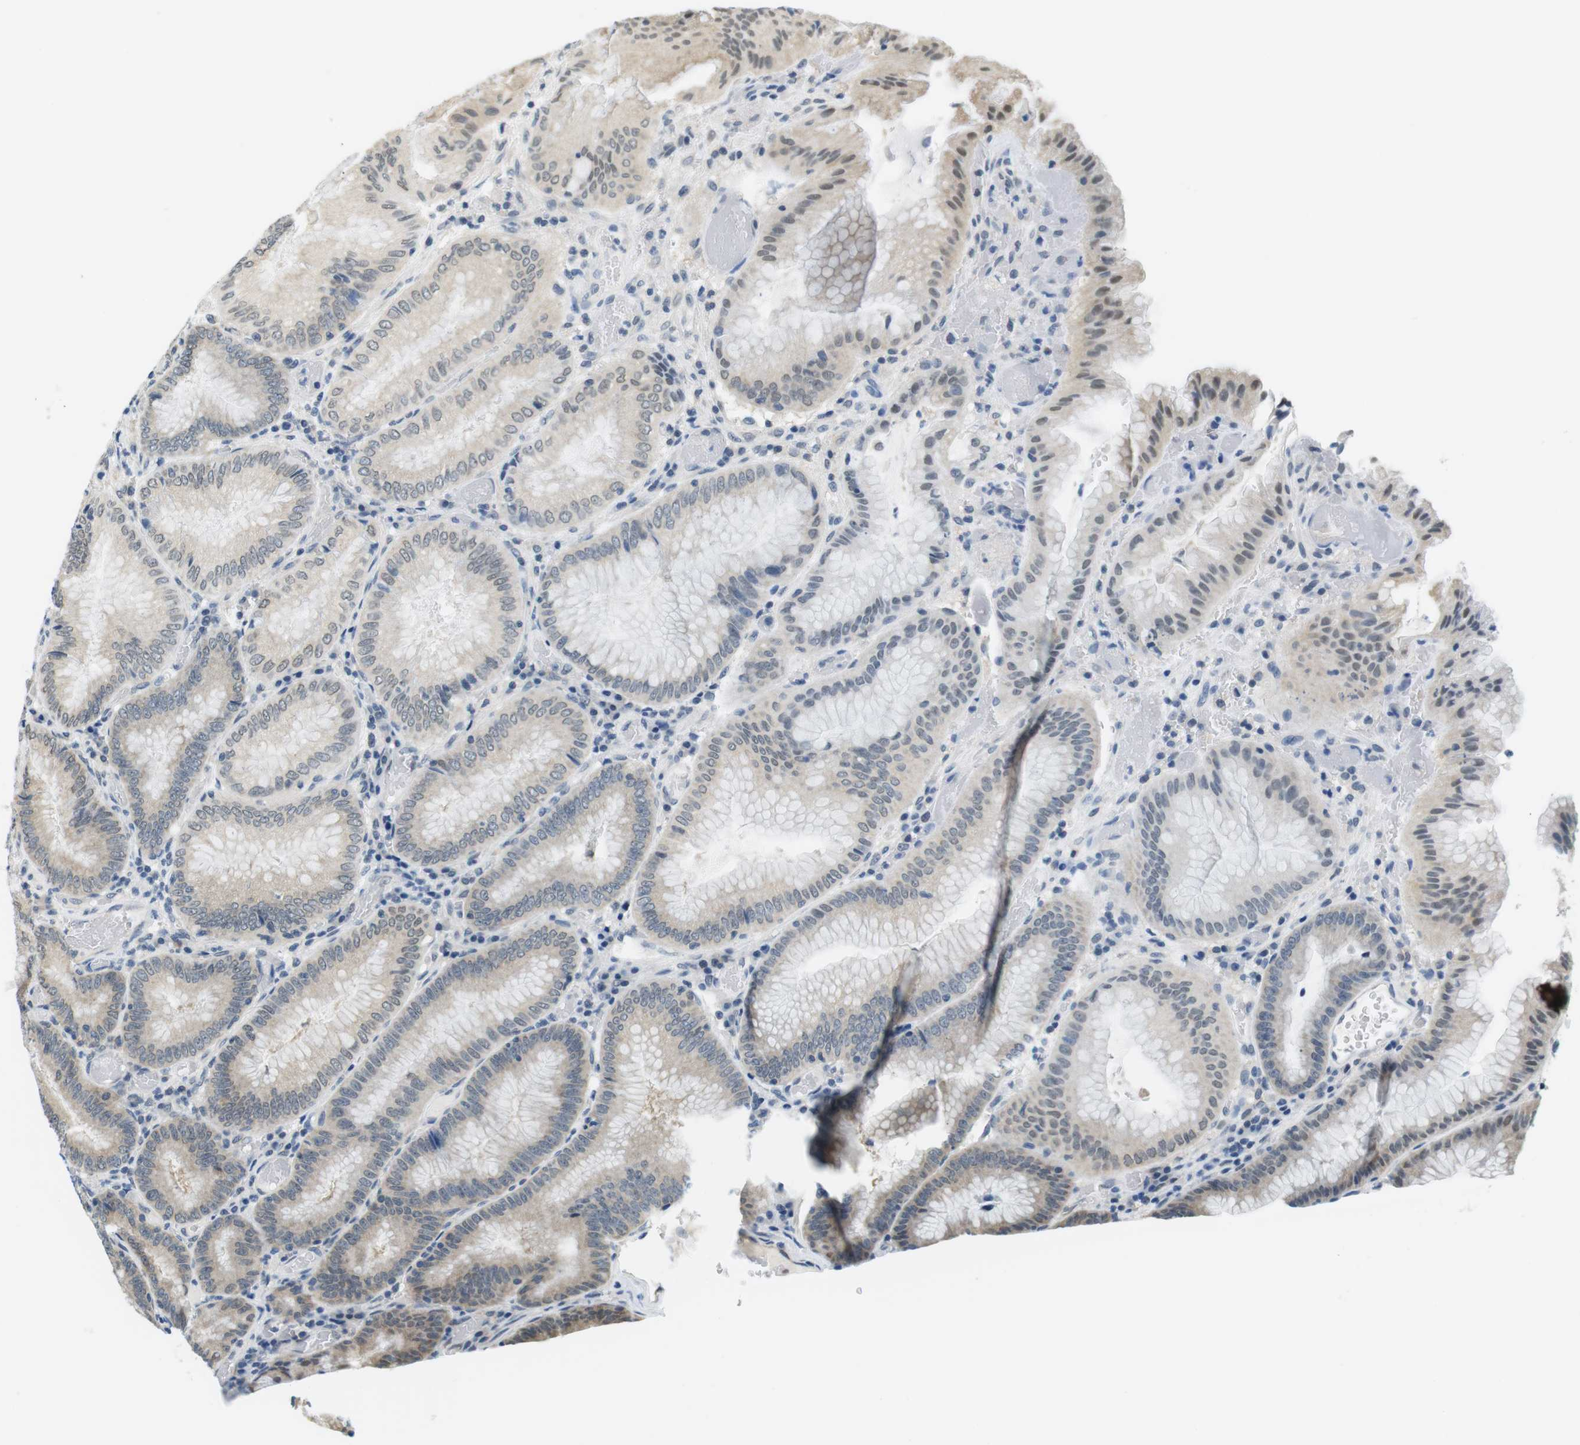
{"staining": {"intensity": "weak", "quantity": "<25%", "location": "nuclear"}, "tissue": "stomach", "cell_type": "Glandular cells", "image_type": "normal", "snomed": [{"axis": "morphology", "description": "Normal tissue, NOS"}, {"axis": "morphology", "description": "Carcinoid, malignant, NOS"}, {"axis": "topography", "description": "Stomach, upper"}], "caption": "Protein analysis of unremarkable stomach reveals no significant positivity in glandular cells.", "gene": "CSNK2B", "patient": {"sex": "male", "age": 39}}